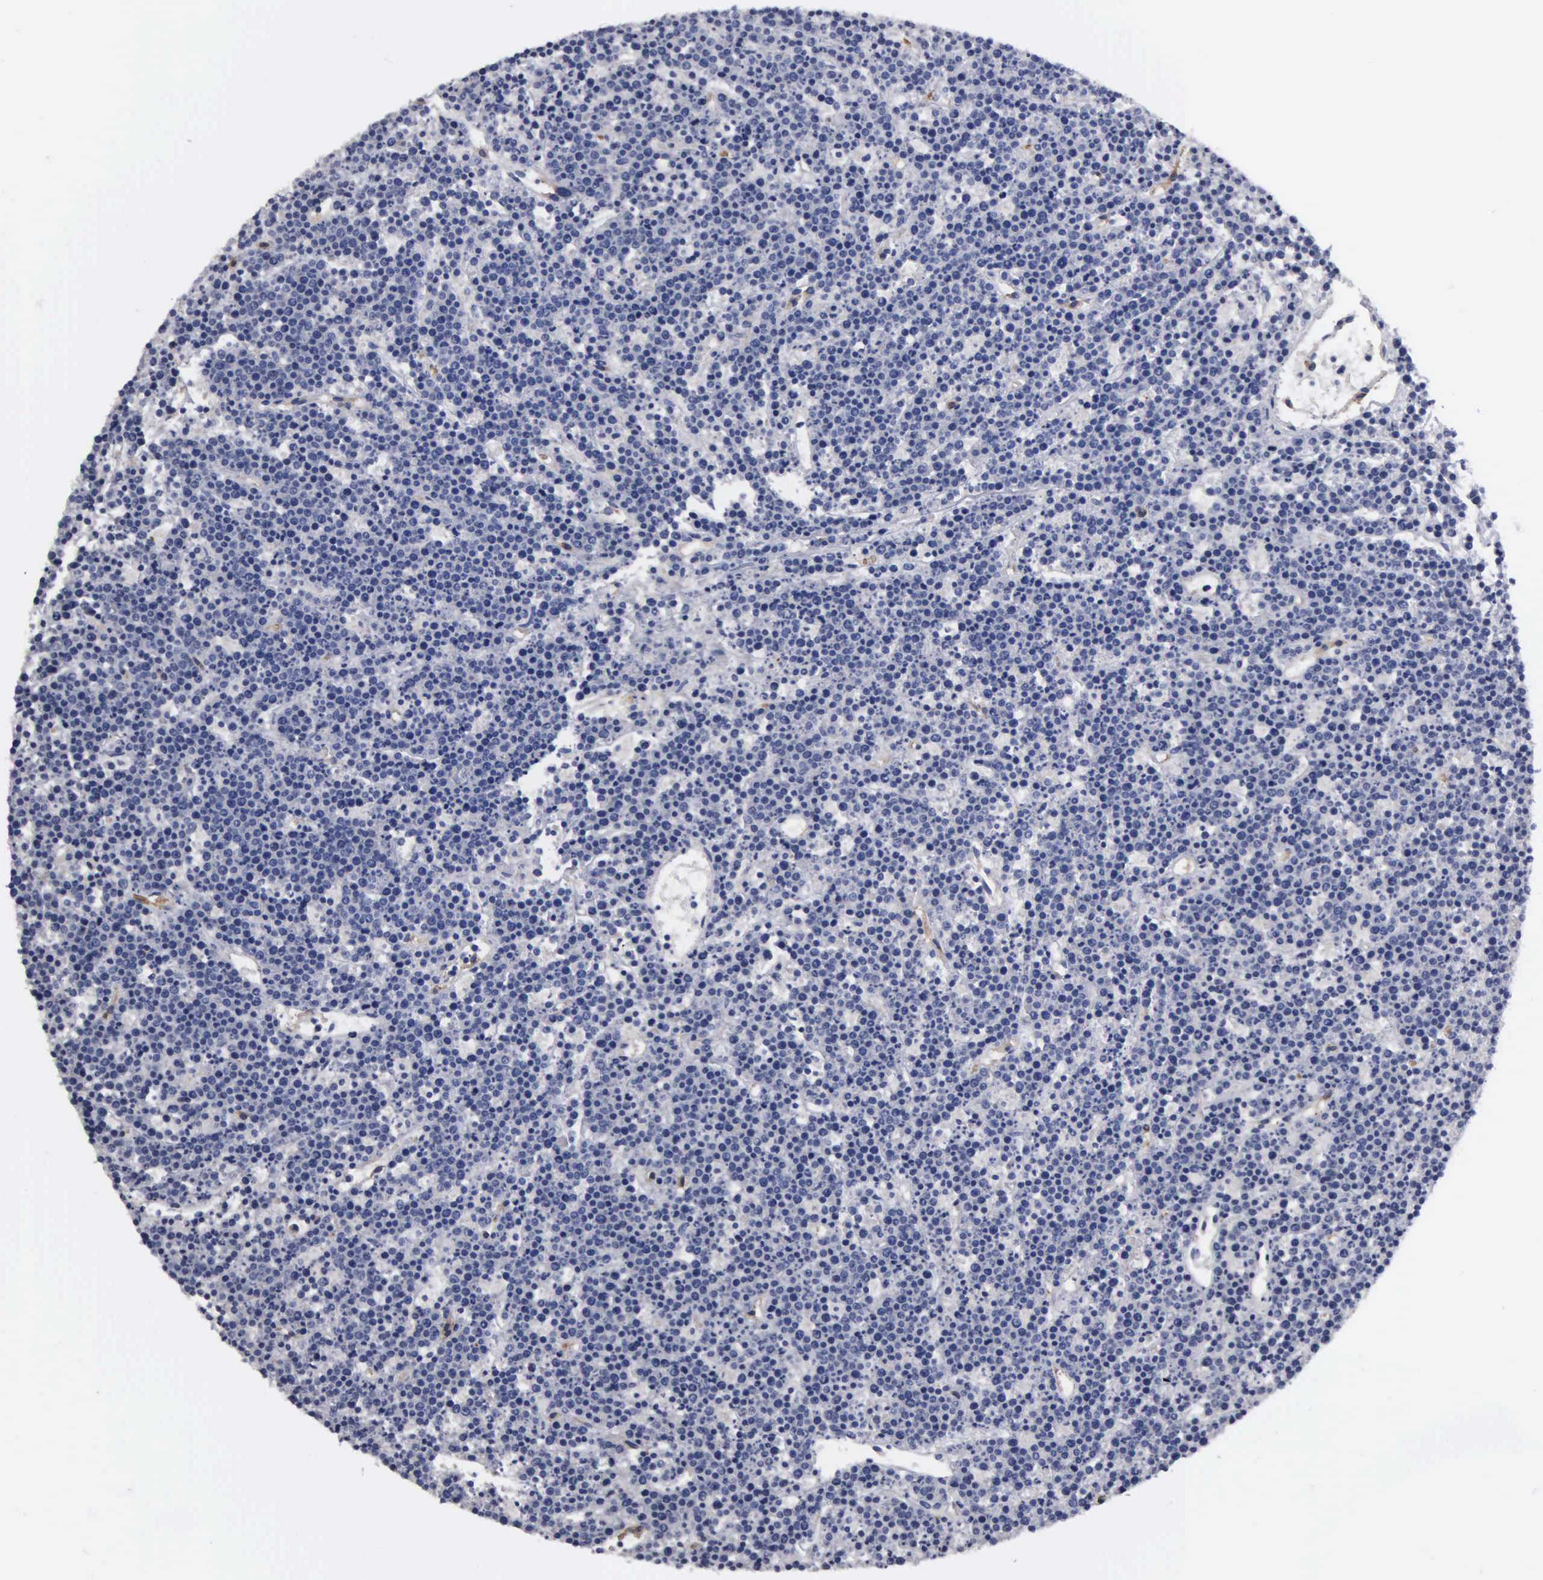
{"staining": {"intensity": "negative", "quantity": "none", "location": "none"}, "tissue": "lymphoma", "cell_type": "Tumor cells", "image_type": "cancer", "snomed": [{"axis": "morphology", "description": "Malignant lymphoma, non-Hodgkin's type, High grade"}, {"axis": "topography", "description": "Ovary"}], "caption": "Immunohistochemistry (IHC) micrograph of neoplastic tissue: lymphoma stained with DAB (3,3'-diaminobenzidine) reveals no significant protein positivity in tumor cells. The staining is performed using DAB brown chromogen with nuclei counter-stained in using hematoxylin.", "gene": "RDX", "patient": {"sex": "female", "age": 56}}